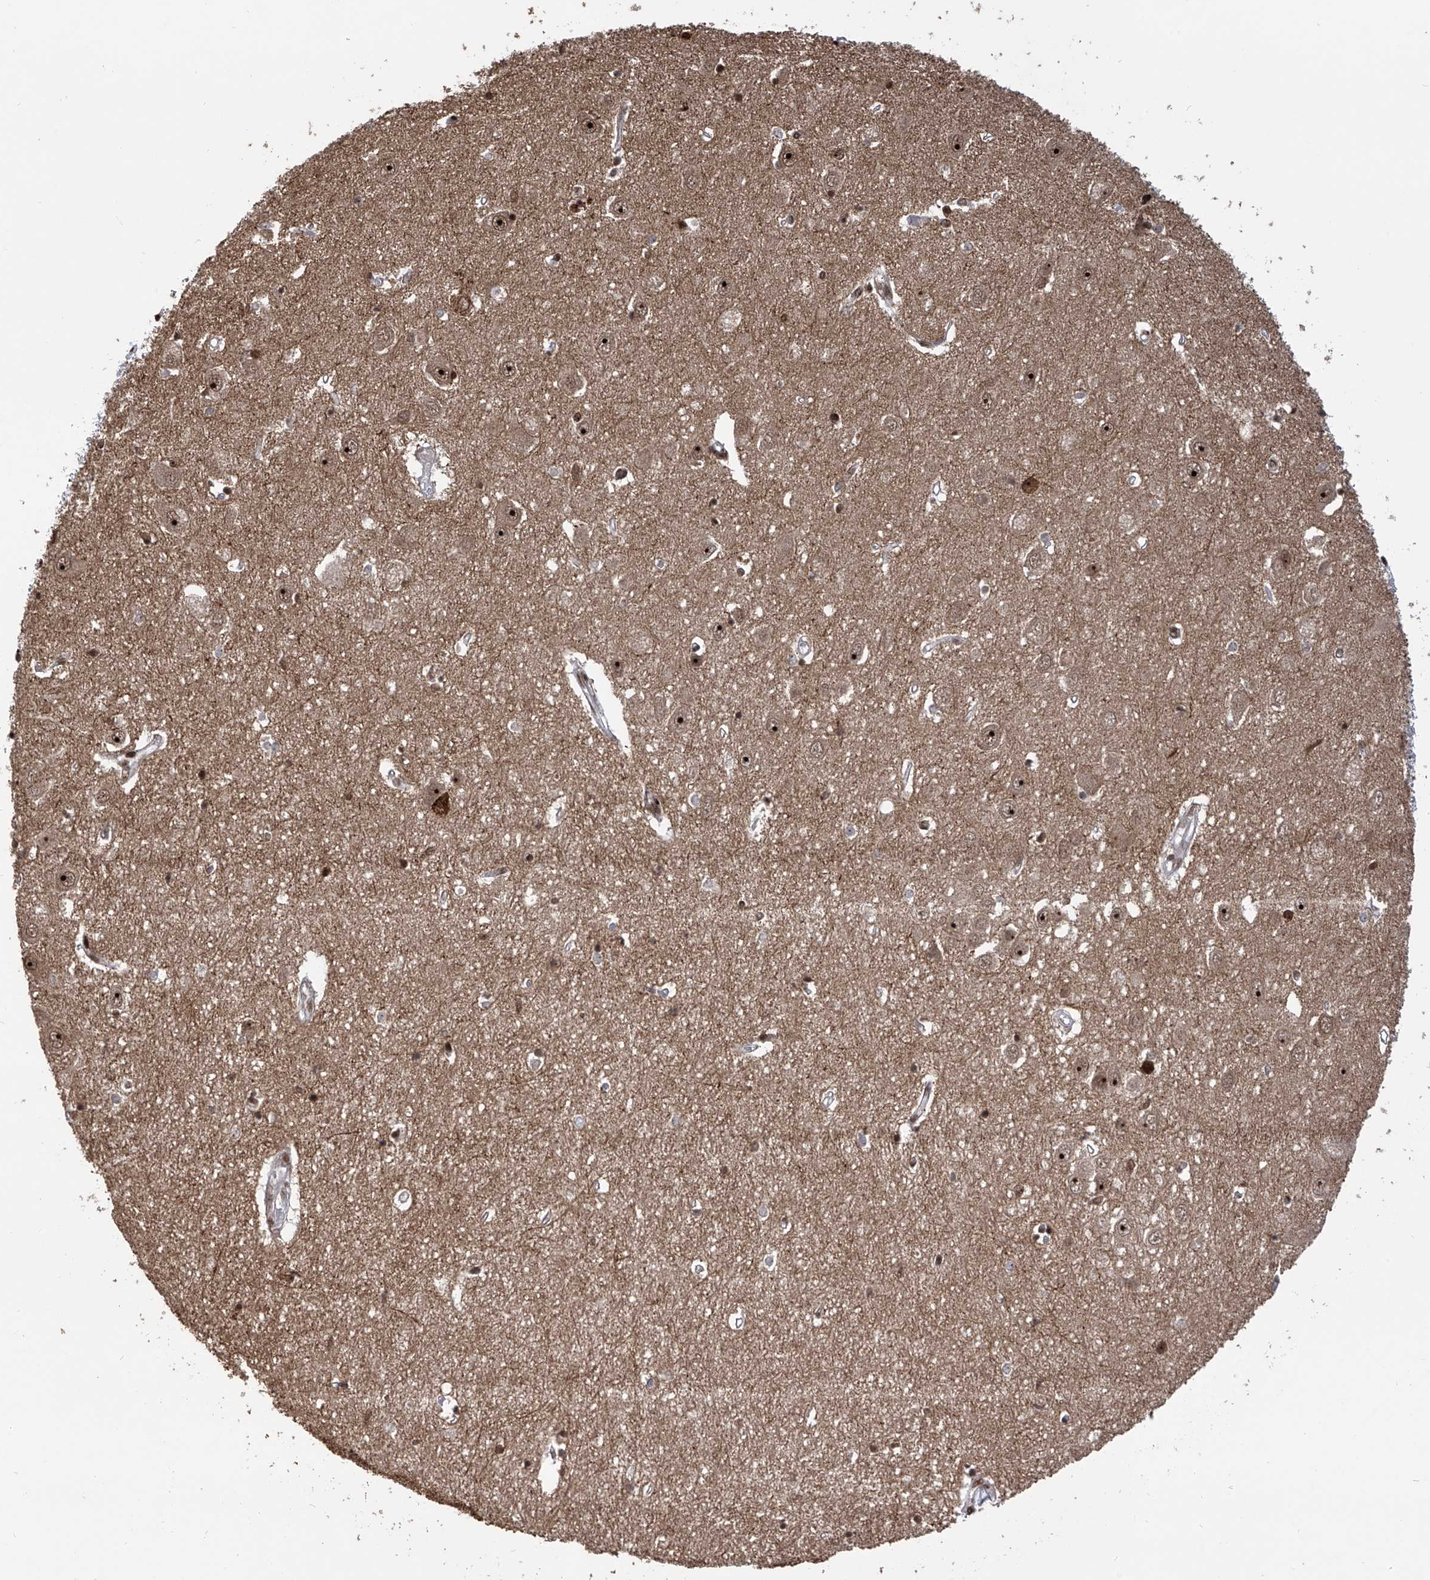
{"staining": {"intensity": "strong", "quantity": "<25%", "location": "nuclear"}, "tissue": "hippocampus", "cell_type": "Glial cells", "image_type": "normal", "snomed": [{"axis": "morphology", "description": "Normal tissue, NOS"}, {"axis": "topography", "description": "Hippocampus"}], "caption": "This micrograph exhibits immunohistochemistry staining of normal hippocampus, with medium strong nuclear positivity in about <25% of glial cells.", "gene": "PAK1IP1", "patient": {"sex": "female", "age": 64}}